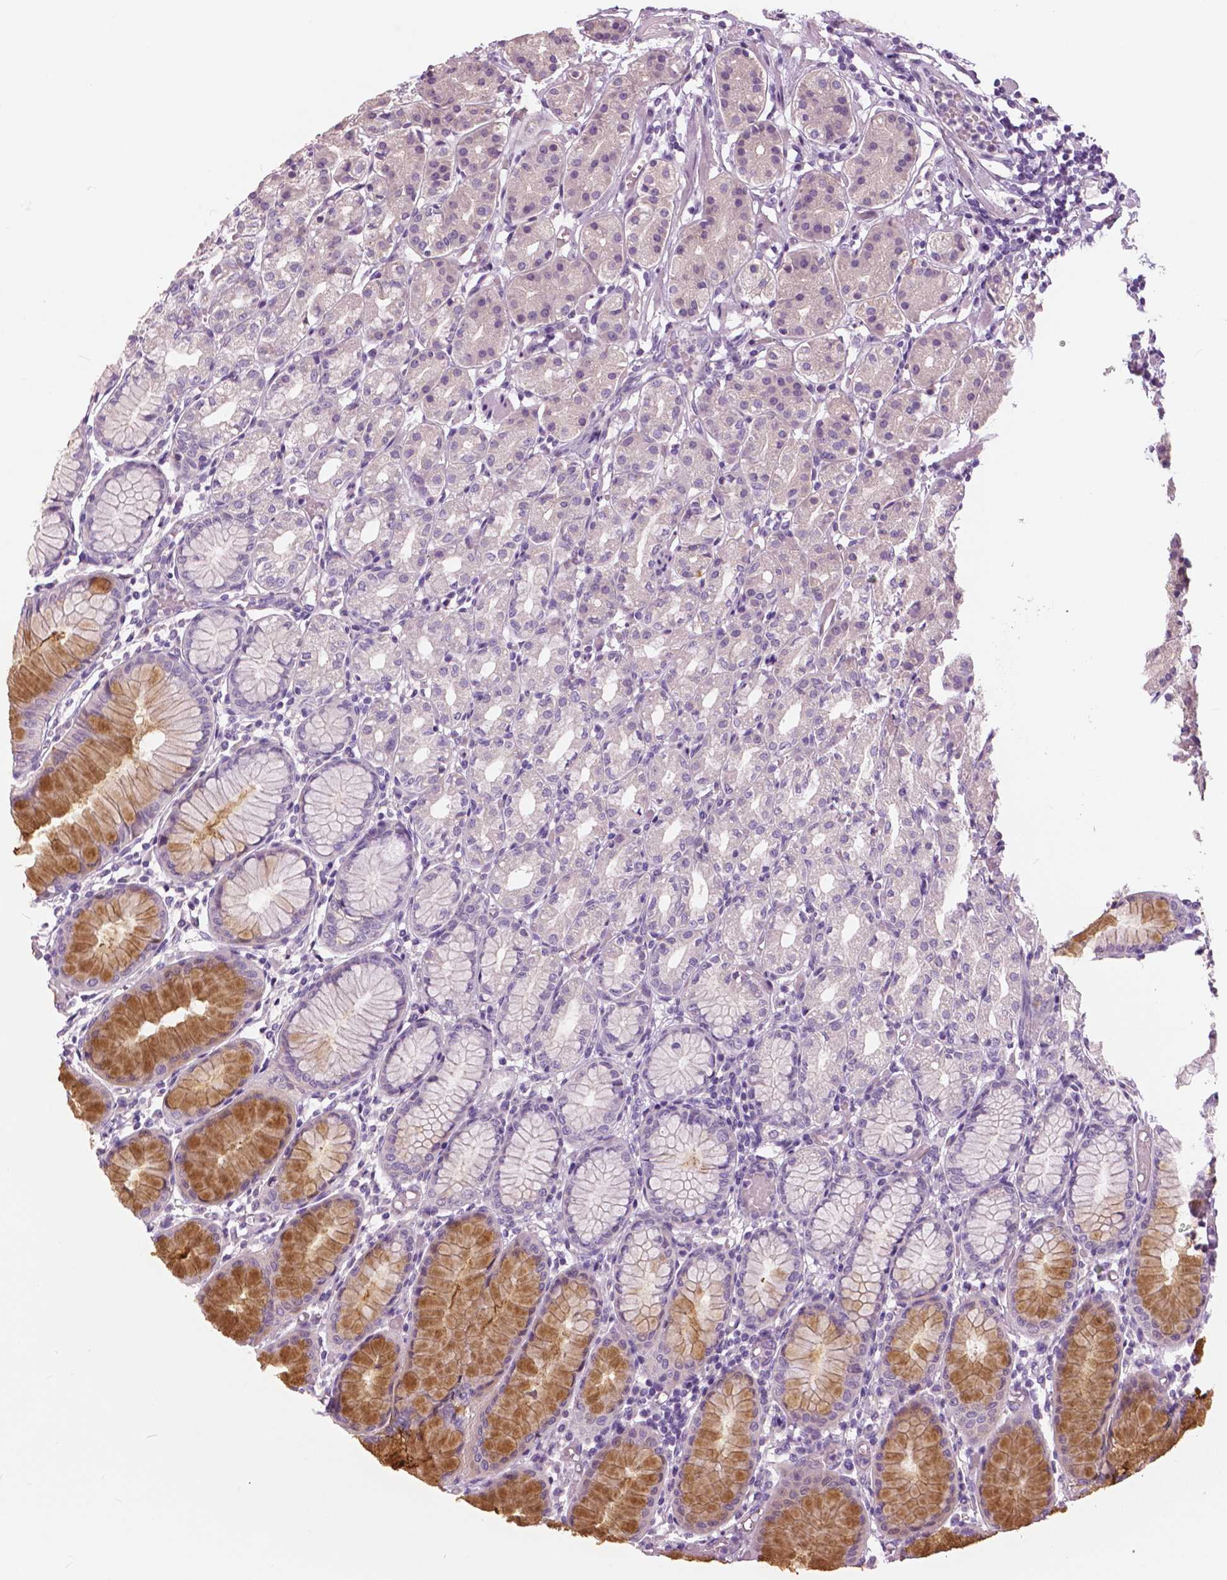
{"staining": {"intensity": "moderate", "quantity": "<25%", "location": "cytoplasmic/membranous"}, "tissue": "stomach", "cell_type": "Glandular cells", "image_type": "normal", "snomed": [{"axis": "morphology", "description": "Normal tissue, NOS"}, {"axis": "topography", "description": "Stomach"}], "caption": "Protein expression analysis of normal stomach displays moderate cytoplasmic/membranous staining in approximately <25% of glandular cells.", "gene": "SERPINI1", "patient": {"sex": "female", "age": 57}}